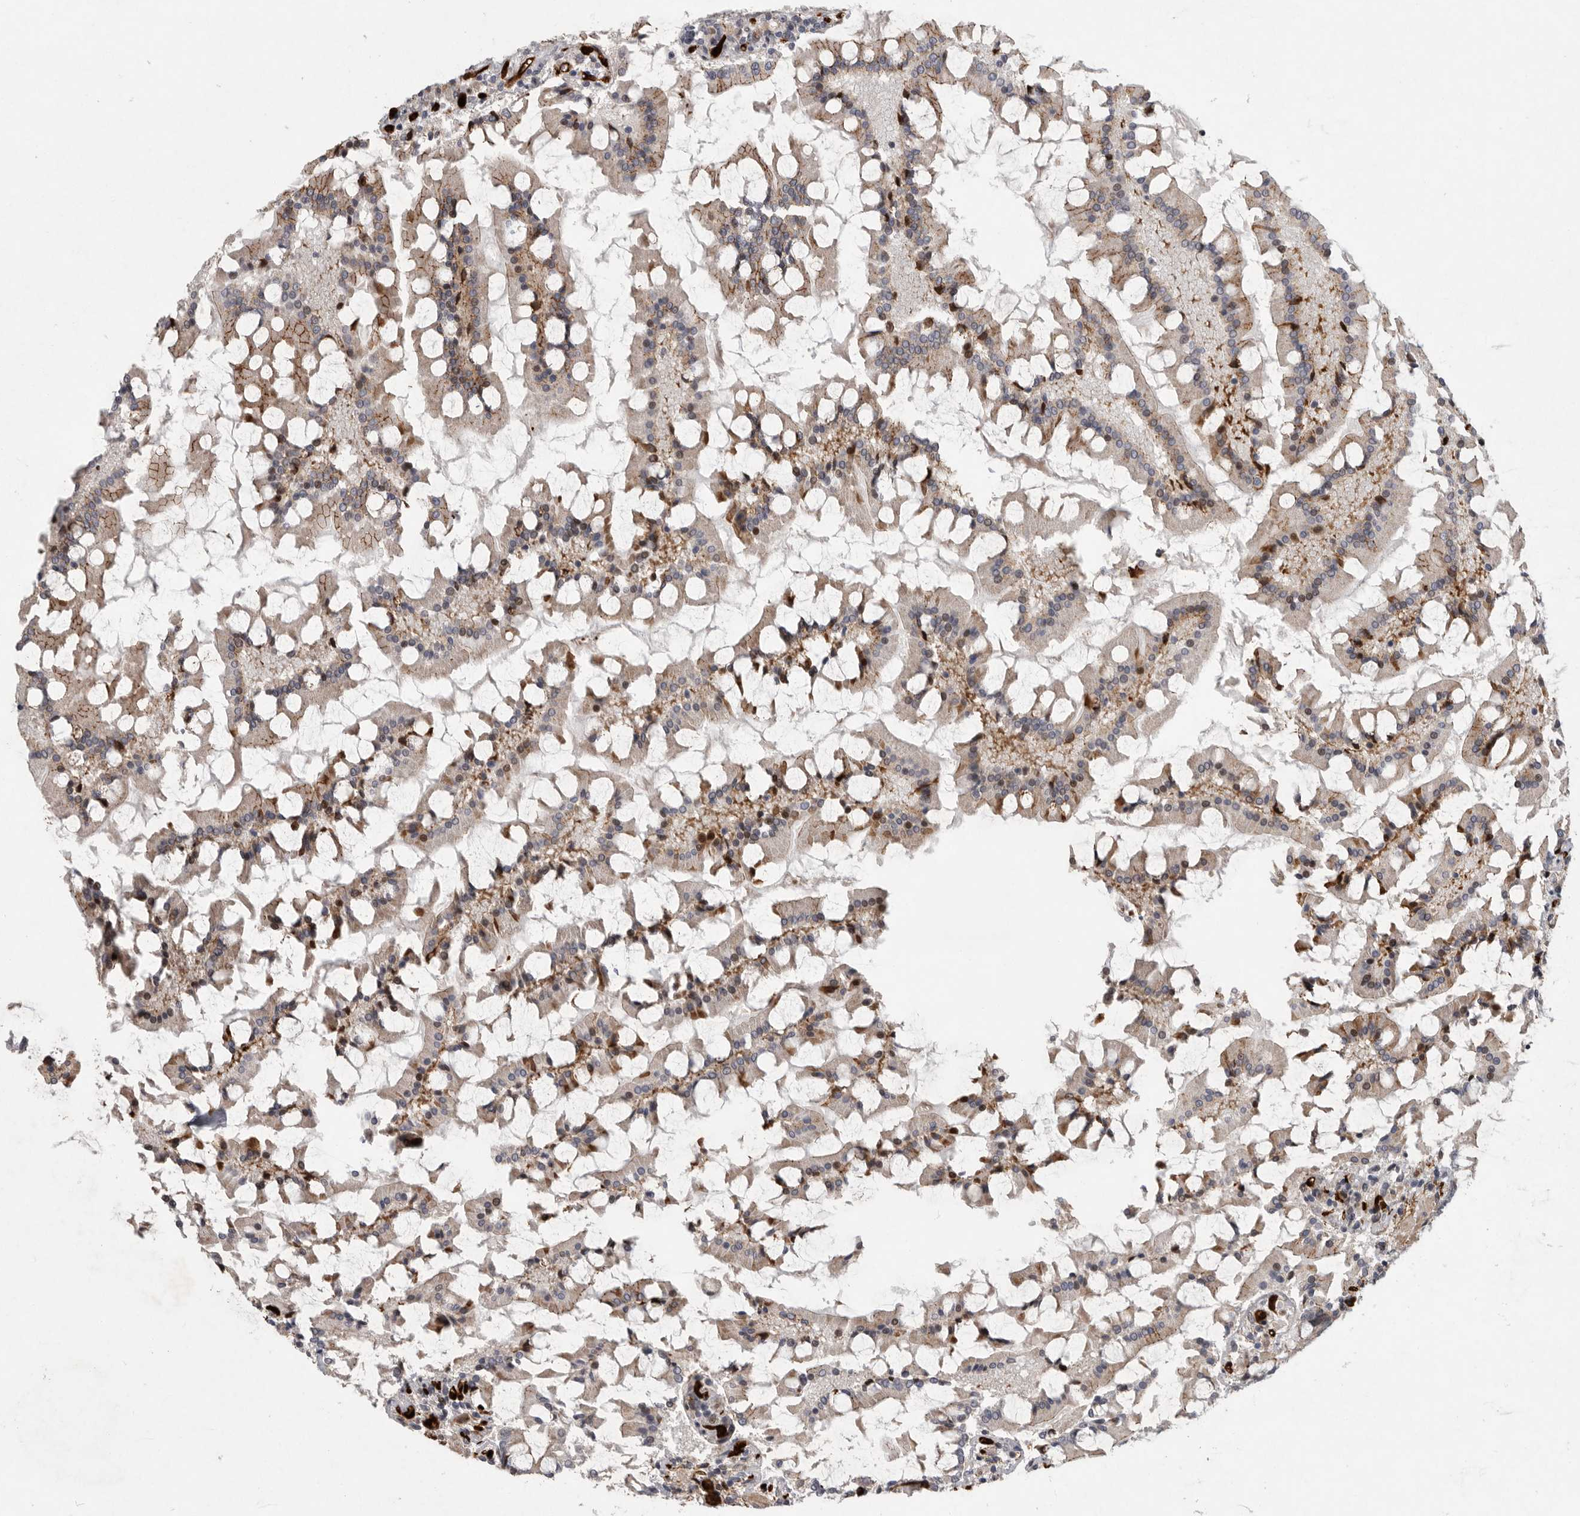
{"staining": {"intensity": "moderate", "quantity": ">75%", "location": "cytoplasmic/membranous"}, "tissue": "small intestine", "cell_type": "Glandular cells", "image_type": "normal", "snomed": [{"axis": "morphology", "description": "Normal tissue, NOS"}, {"axis": "topography", "description": "Small intestine"}], "caption": "A photomicrograph of human small intestine stained for a protein displays moderate cytoplasmic/membranous brown staining in glandular cells. (DAB (3,3'-diaminobenzidine) IHC with brightfield microscopy, high magnification).", "gene": "MPDZ", "patient": {"sex": "male", "age": 41}}